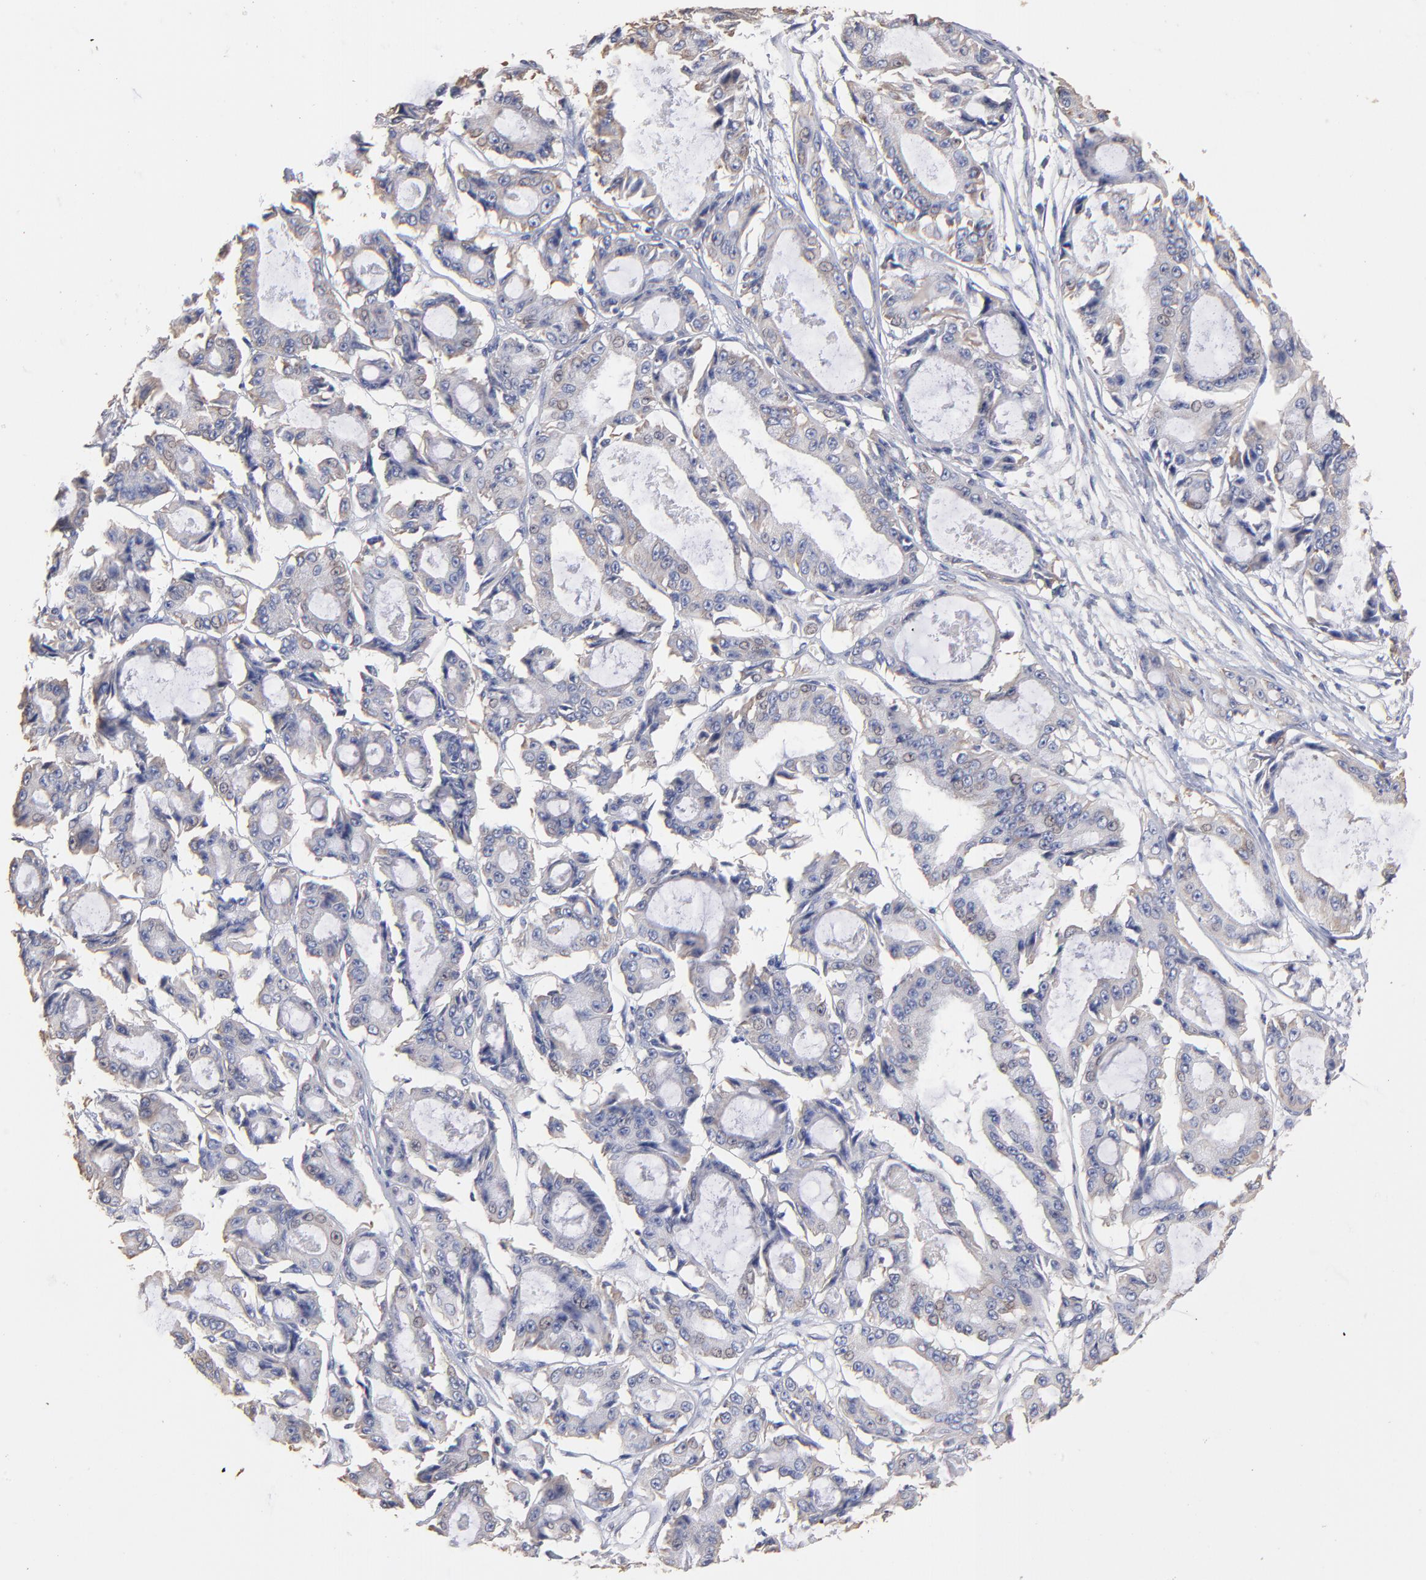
{"staining": {"intensity": "negative", "quantity": "none", "location": "none"}, "tissue": "ovarian cancer", "cell_type": "Tumor cells", "image_type": "cancer", "snomed": [{"axis": "morphology", "description": "Carcinoma, endometroid"}, {"axis": "topography", "description": "Ovary"}], "caption": "Immunohistochemistry histopathology image of human endometroid carcinoma (ovarian) stained for a protein (brown), which shows no staining in tumor cells.", "gene": "RPL9", "patient": {"sex": "female", "age": 61}}